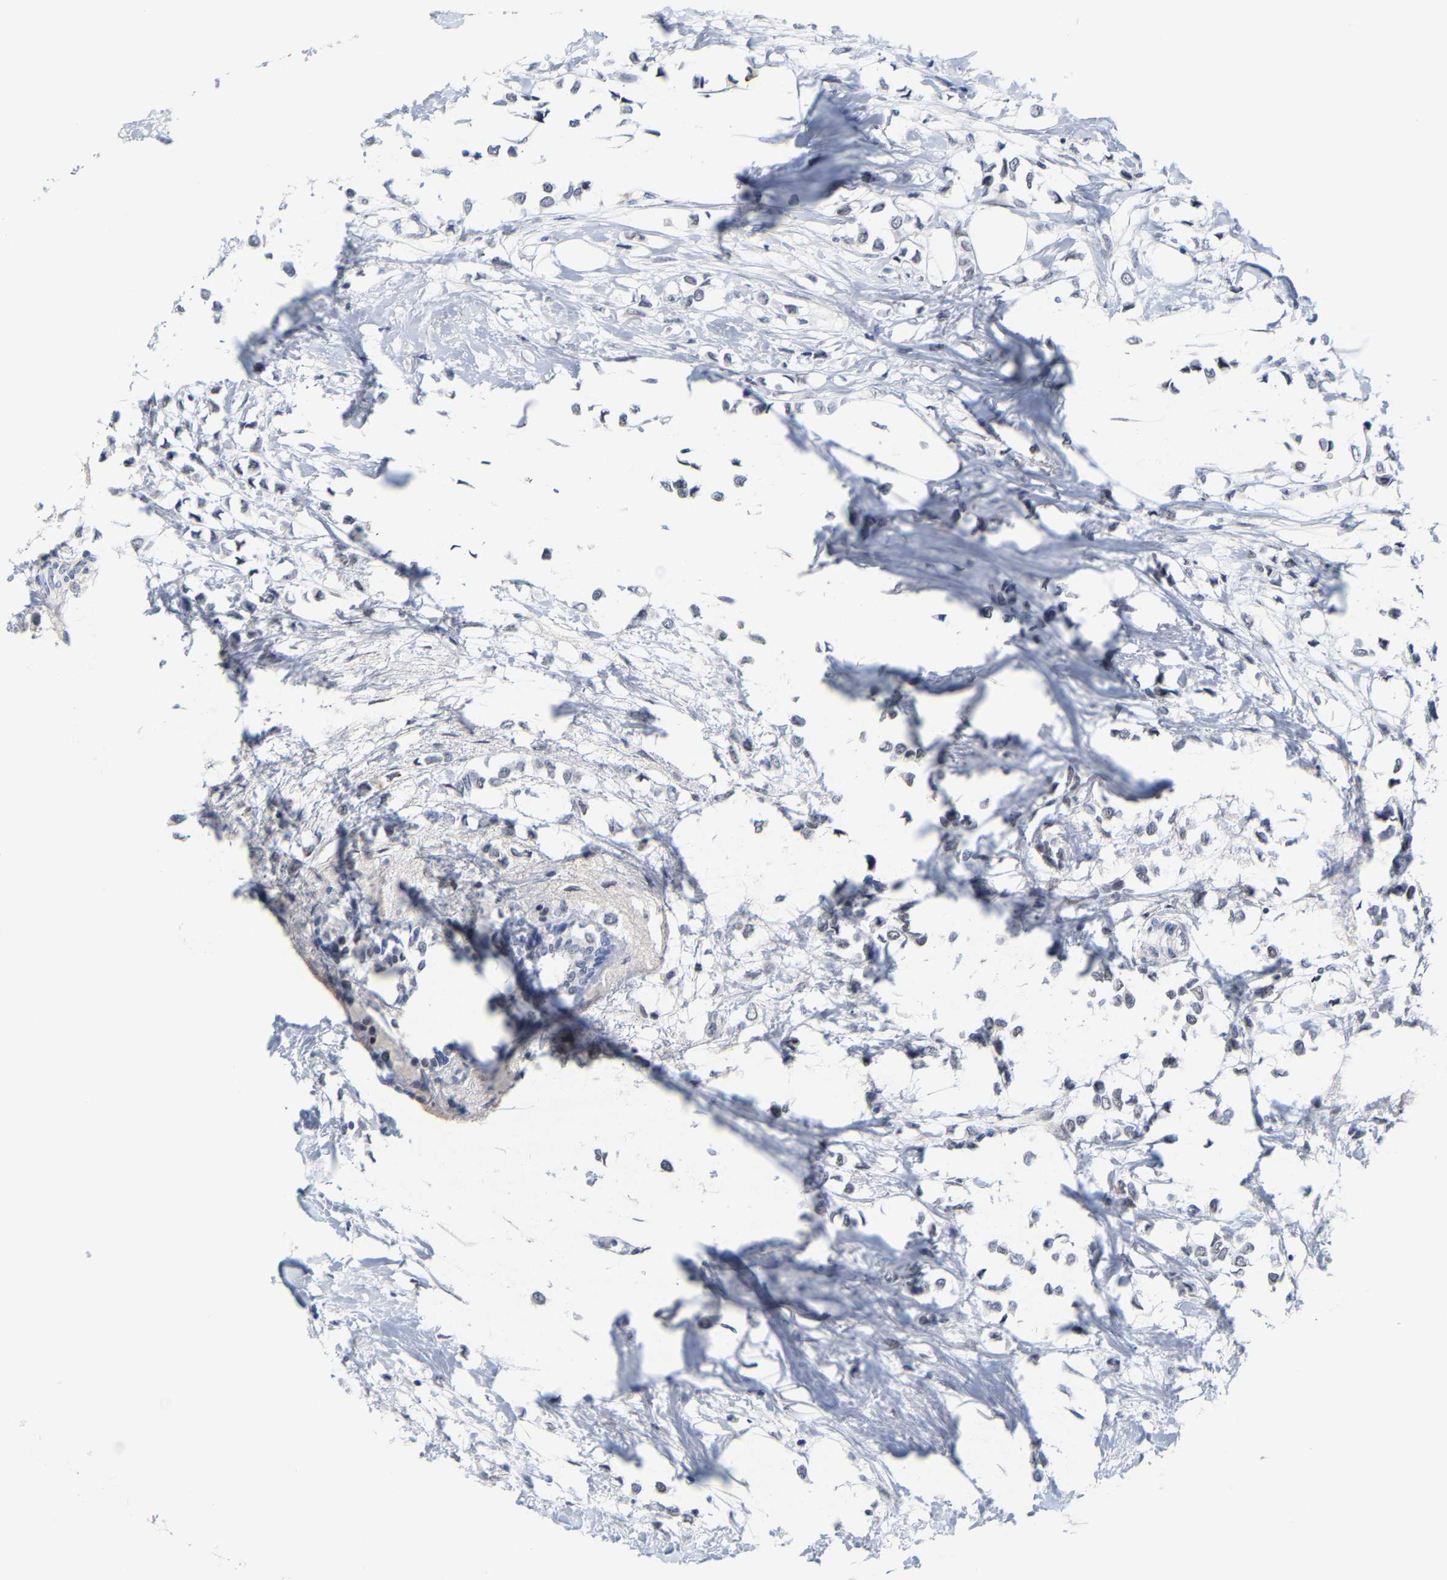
{"staining": {"intensity": "negative", "quantity": "none", "location": "none"}, "tissue": "breast cancer", "cell_type": "Tumor cells", "image_type": "cancer", "snomed": [{"axis": "morphology", "description": "Lobular carcinoma"}, {"axis": "topography", "description": "Breast"}], "caption": "This is an immunohistochemistry micrograph of breast cancer (lobular carcinoma). There is no expression in tumor cells.", "gene": "FAM180A", "patient": {"sex": "female", "age": 51}}